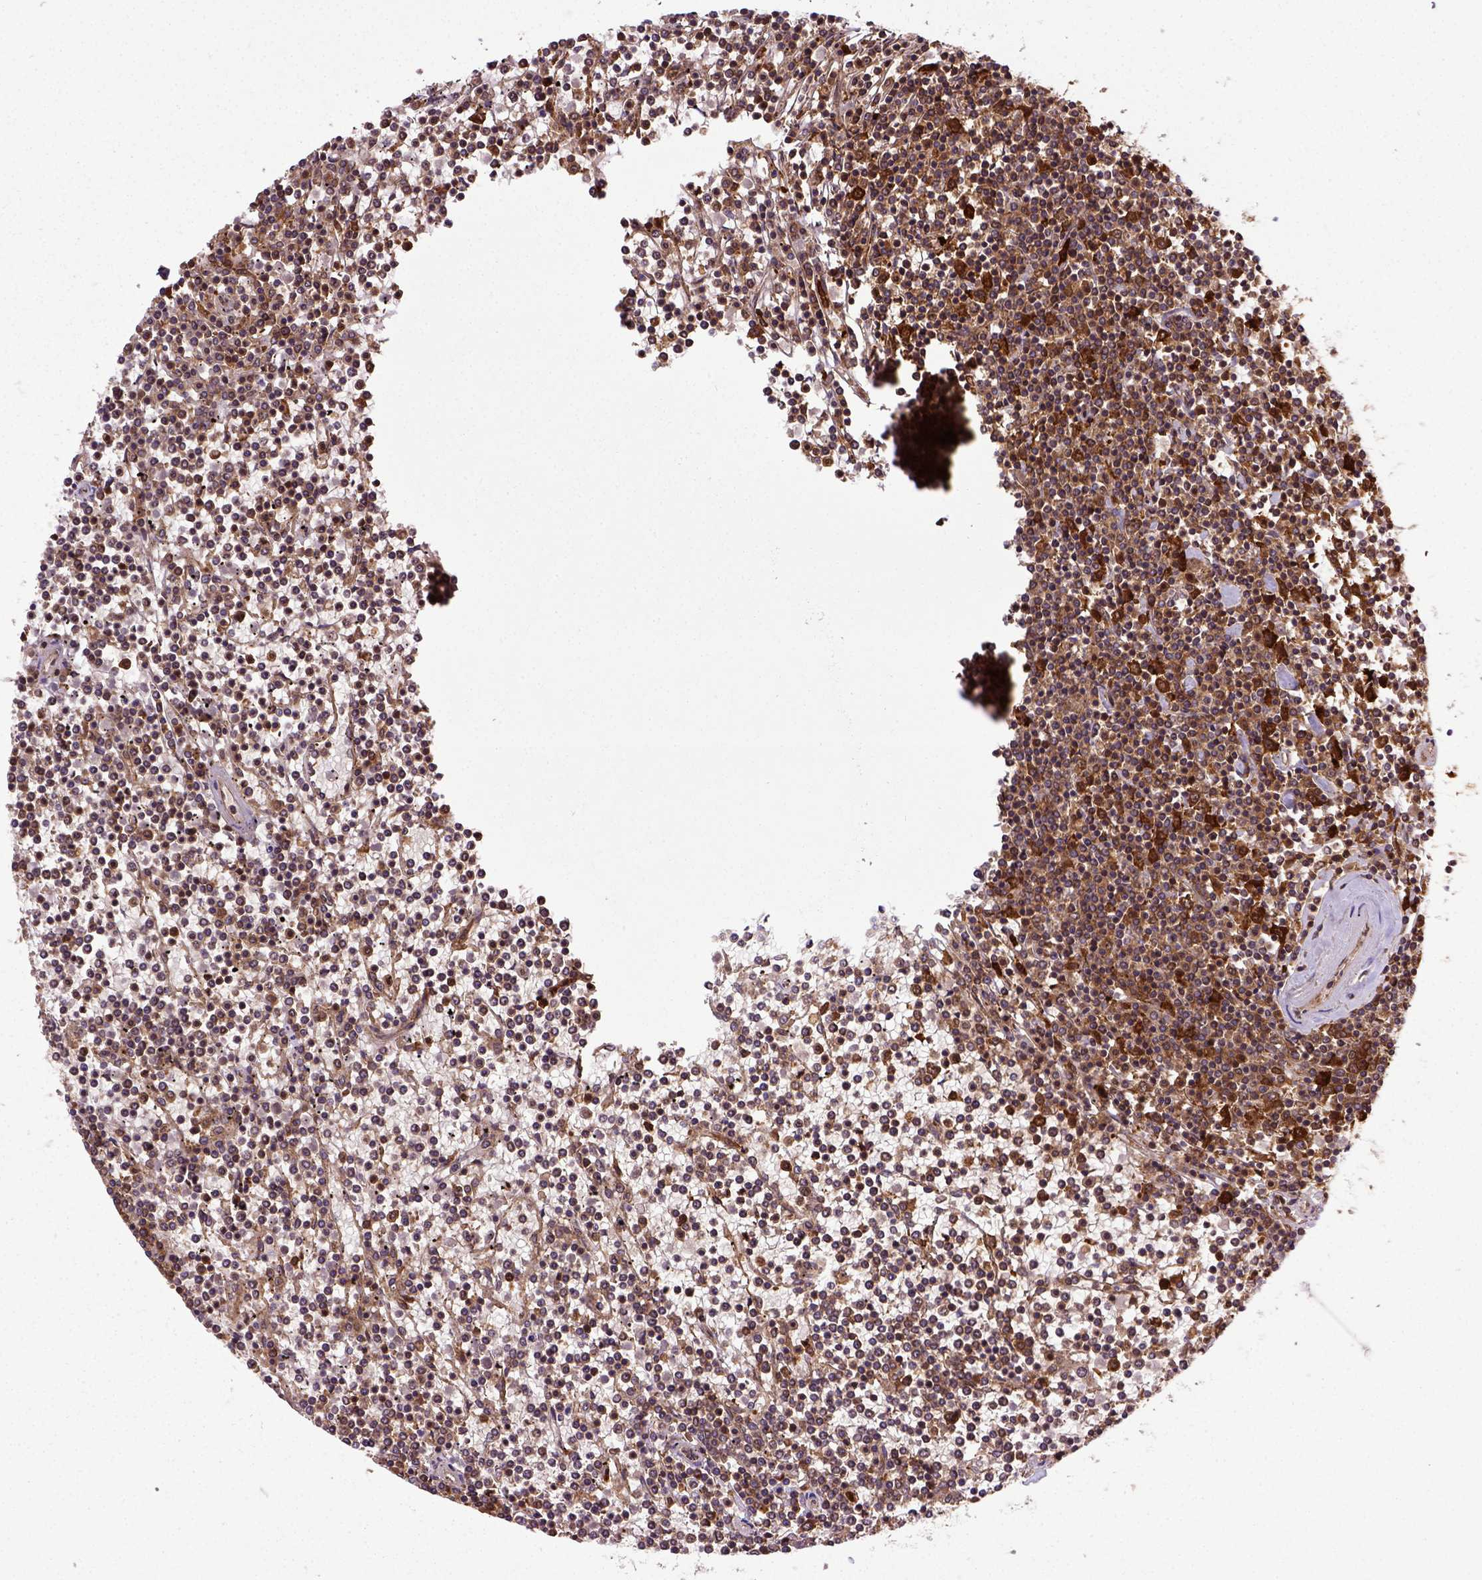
{"staining": {"intensity": "strong", "quantity": ">75%", "location": "cytoplasmic/membranous"}, "tissue": "lymphoma", "cell_type": "Tumor cells", "image_type": "cancer", "snomed": [{"axis": "morphology", "description": "Malignant lymphoma, non-Hodgkin's type, Low grade"}, {"axis": "topography", "description": "Spleen"}], "caption": "This photomicrograph exhibits immunohistochemistry (IHC) staining of low-grade malignant lymphoma, non-Hodgkin's type, with high strong cytoplasmic/membranous expression in approximately >75% of tumor cells.", "gene": "CAPRIN1", "patient": {"sex": "female", "age": 19}}